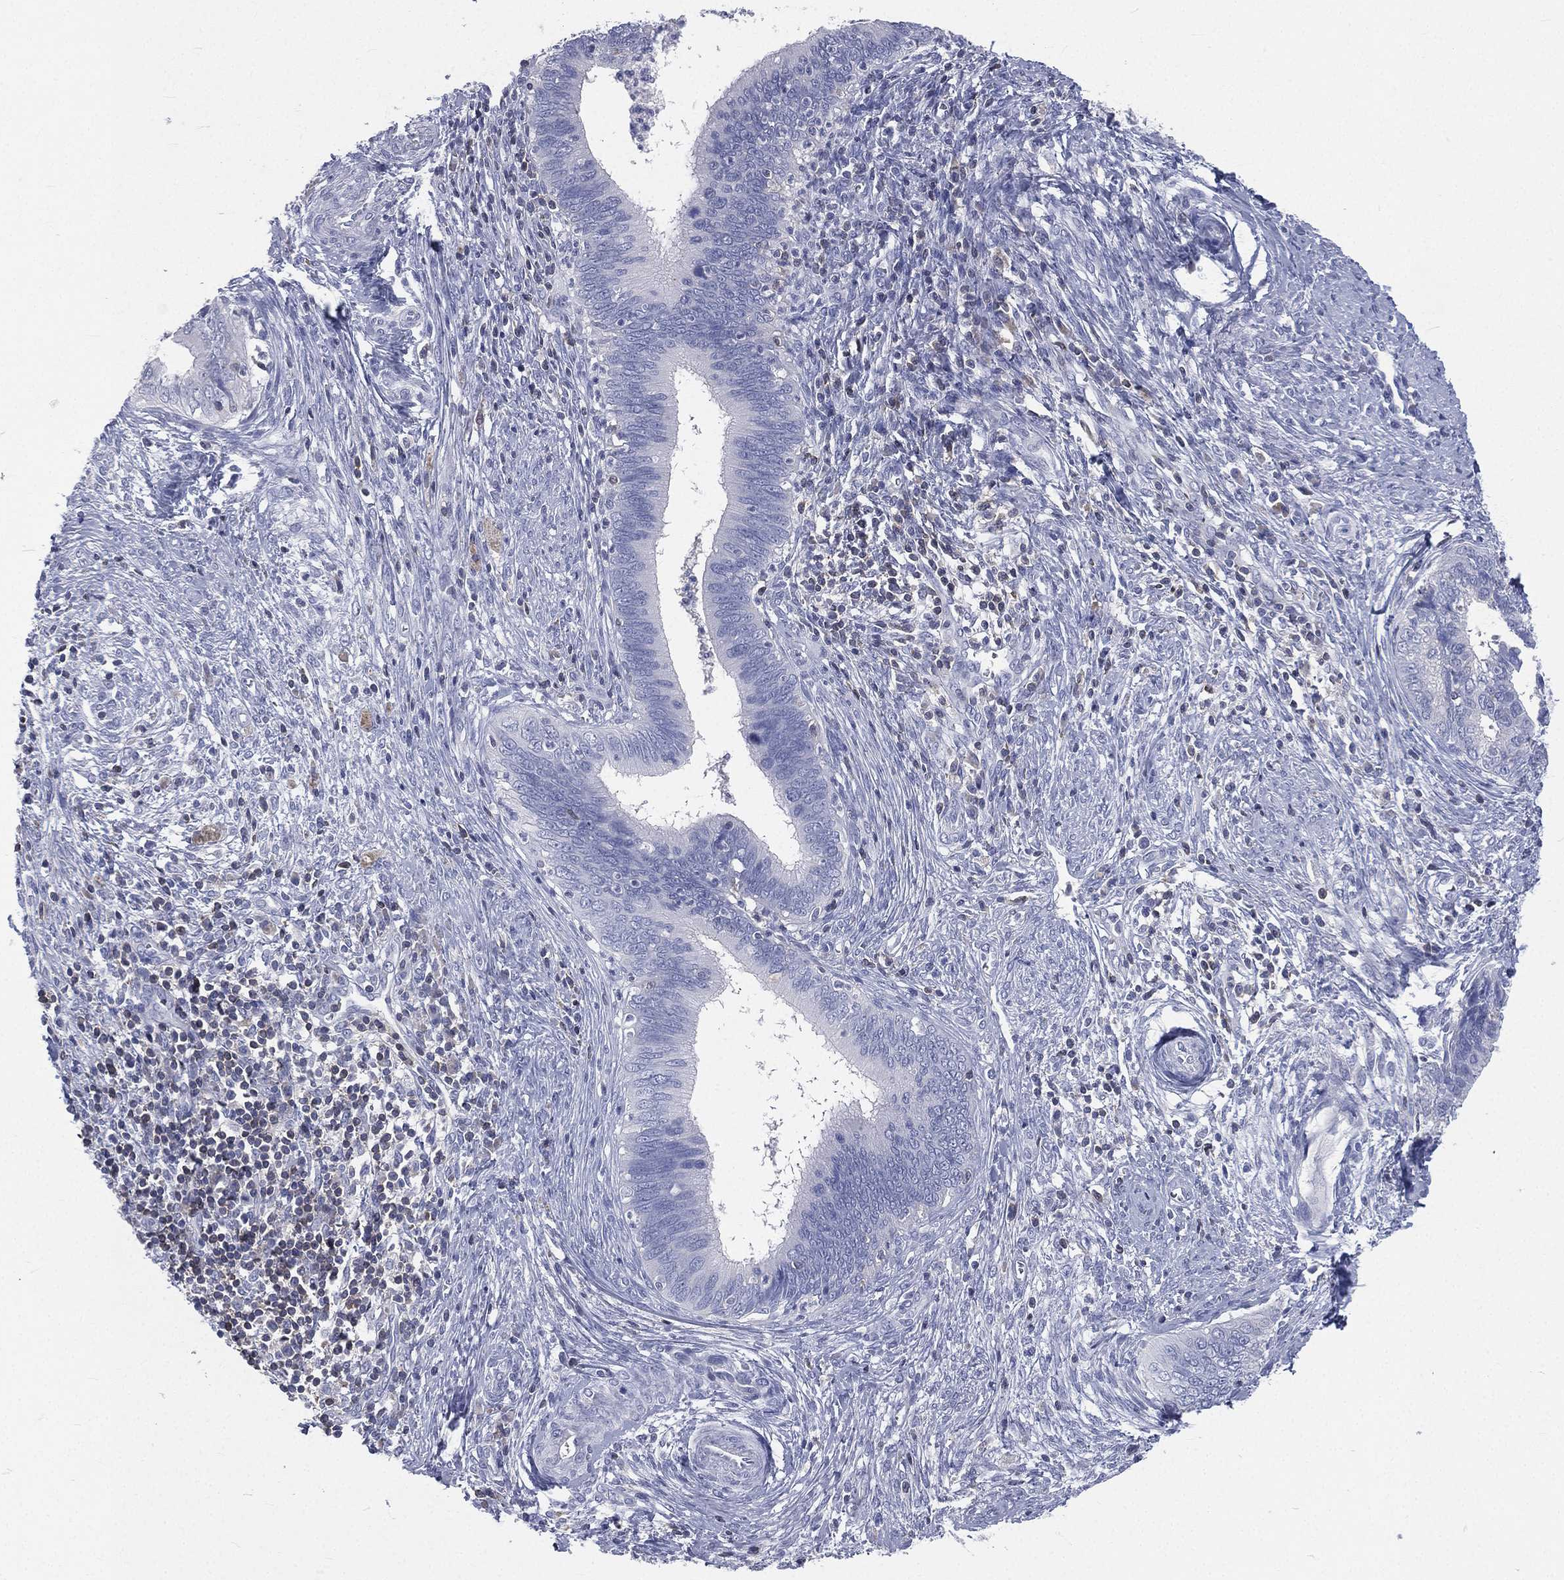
{"staining": {"intensity": "negative", "quantity": "none", "location": "none"}, "tissue": "cervical cancer", "cell_type": "Tumor cells", "image_type": "cancer", "snomed": [{"axis": "morphology", "description": "Adenocarcinoma, NOS"}, {"axis": "topography", "description": "Cervix"}], "caption": "Protein analysis of cervical cancer displays no significant positivity in tumor cells.", "gene": "CD3D", "patient": {"sex": "female", "age": 42}}